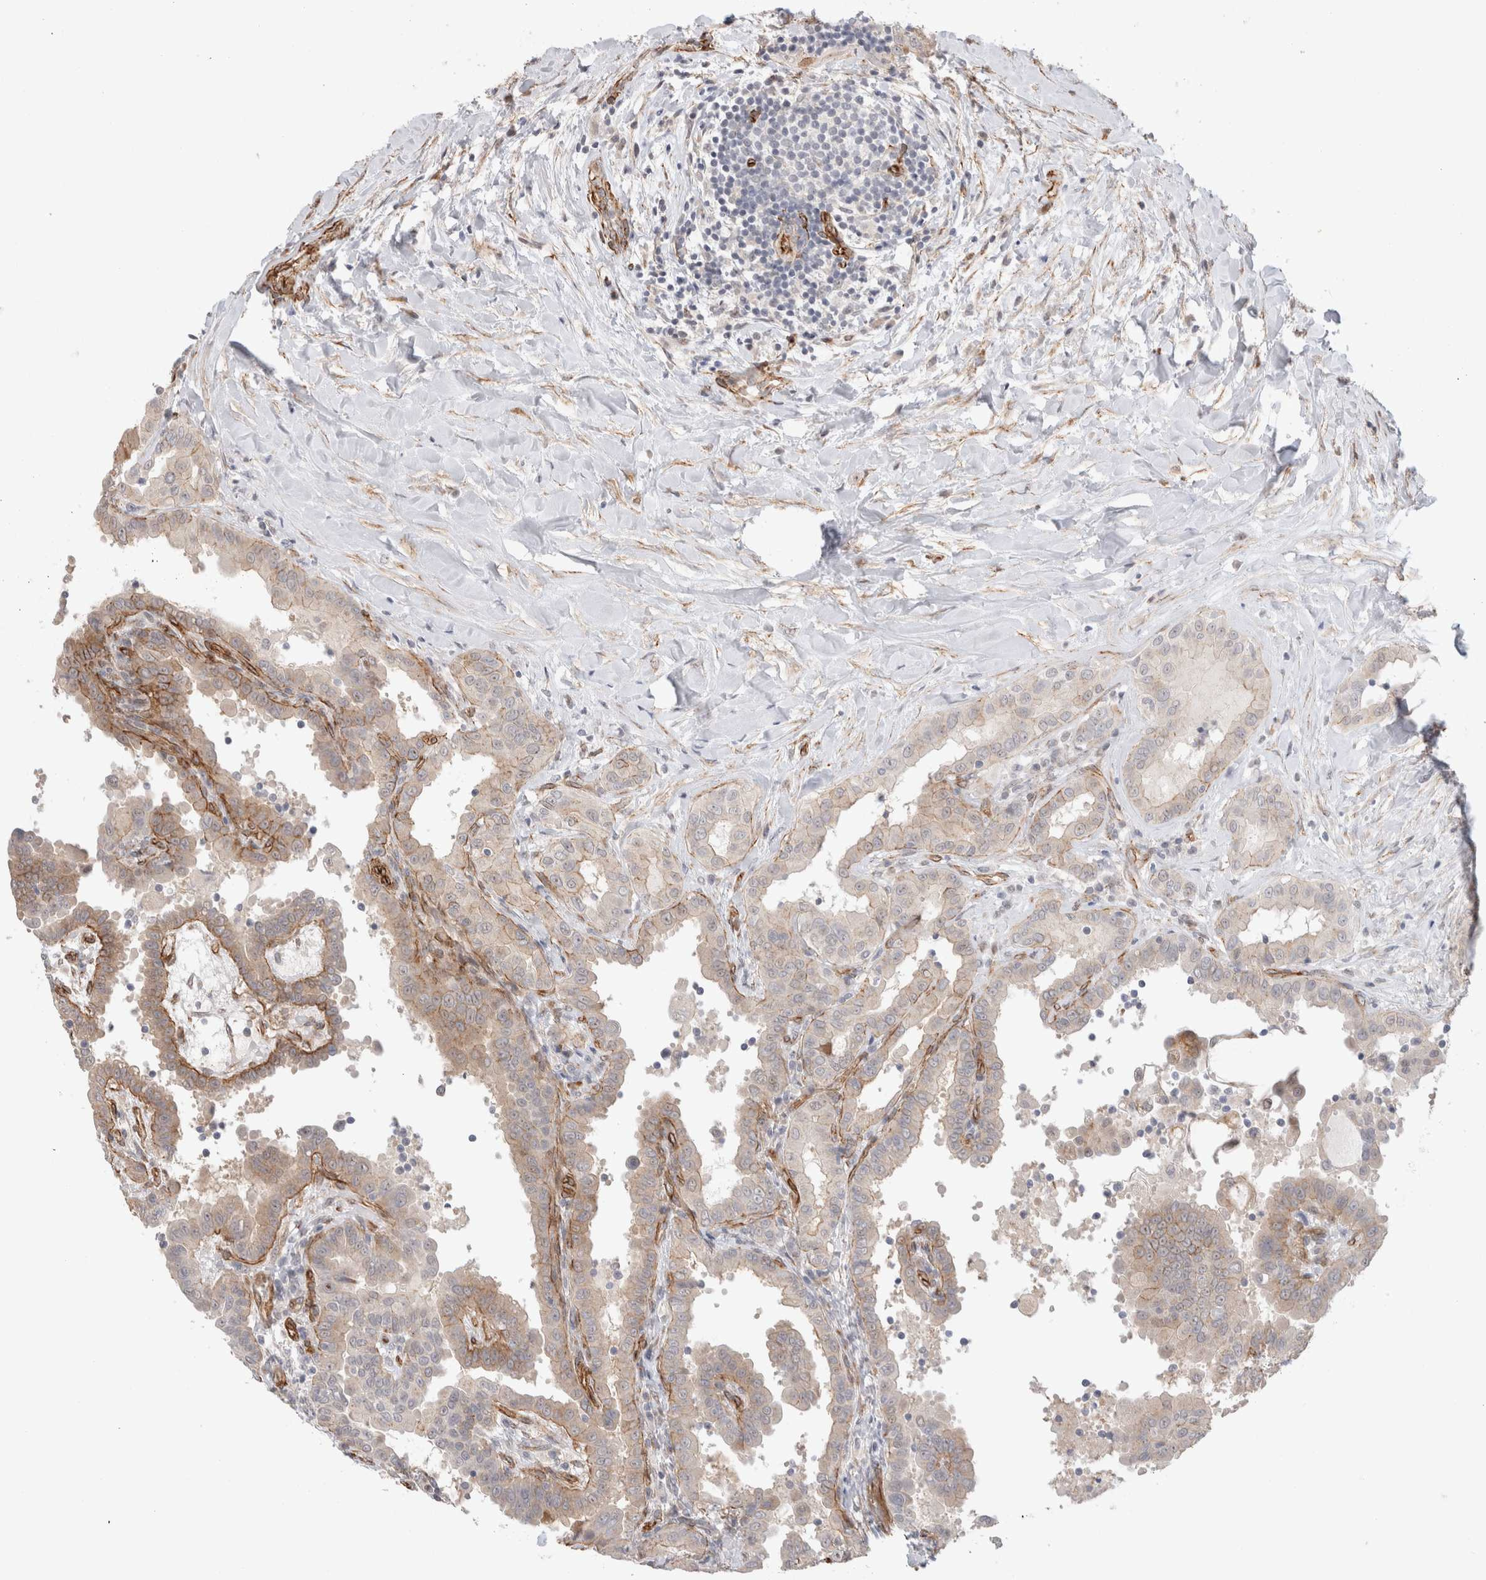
{"staining": {"intensity": "weak", "quantity": "25%-75%", "location": "cytoplasmic/membranous"}, "tissue": "thyroid cancer", "cell_type": "Tumor cells", "image_type": "cancer", "snomed": [{"axis": "morphology", "description": "Papillary adenocarcinoma, NOS"}, {"axis": "topography", "description": "Thyroid gland"}], "caption": "About 25%-75% of tumor cells in human thyroid cancer (papillary adenocarcinoma) display weak cytoplasmic/membranous protein expression as visualized by brown immunohistochemical staining.", "gene": "CAAP1", "patient": {"sex": "male", "age": 33}}